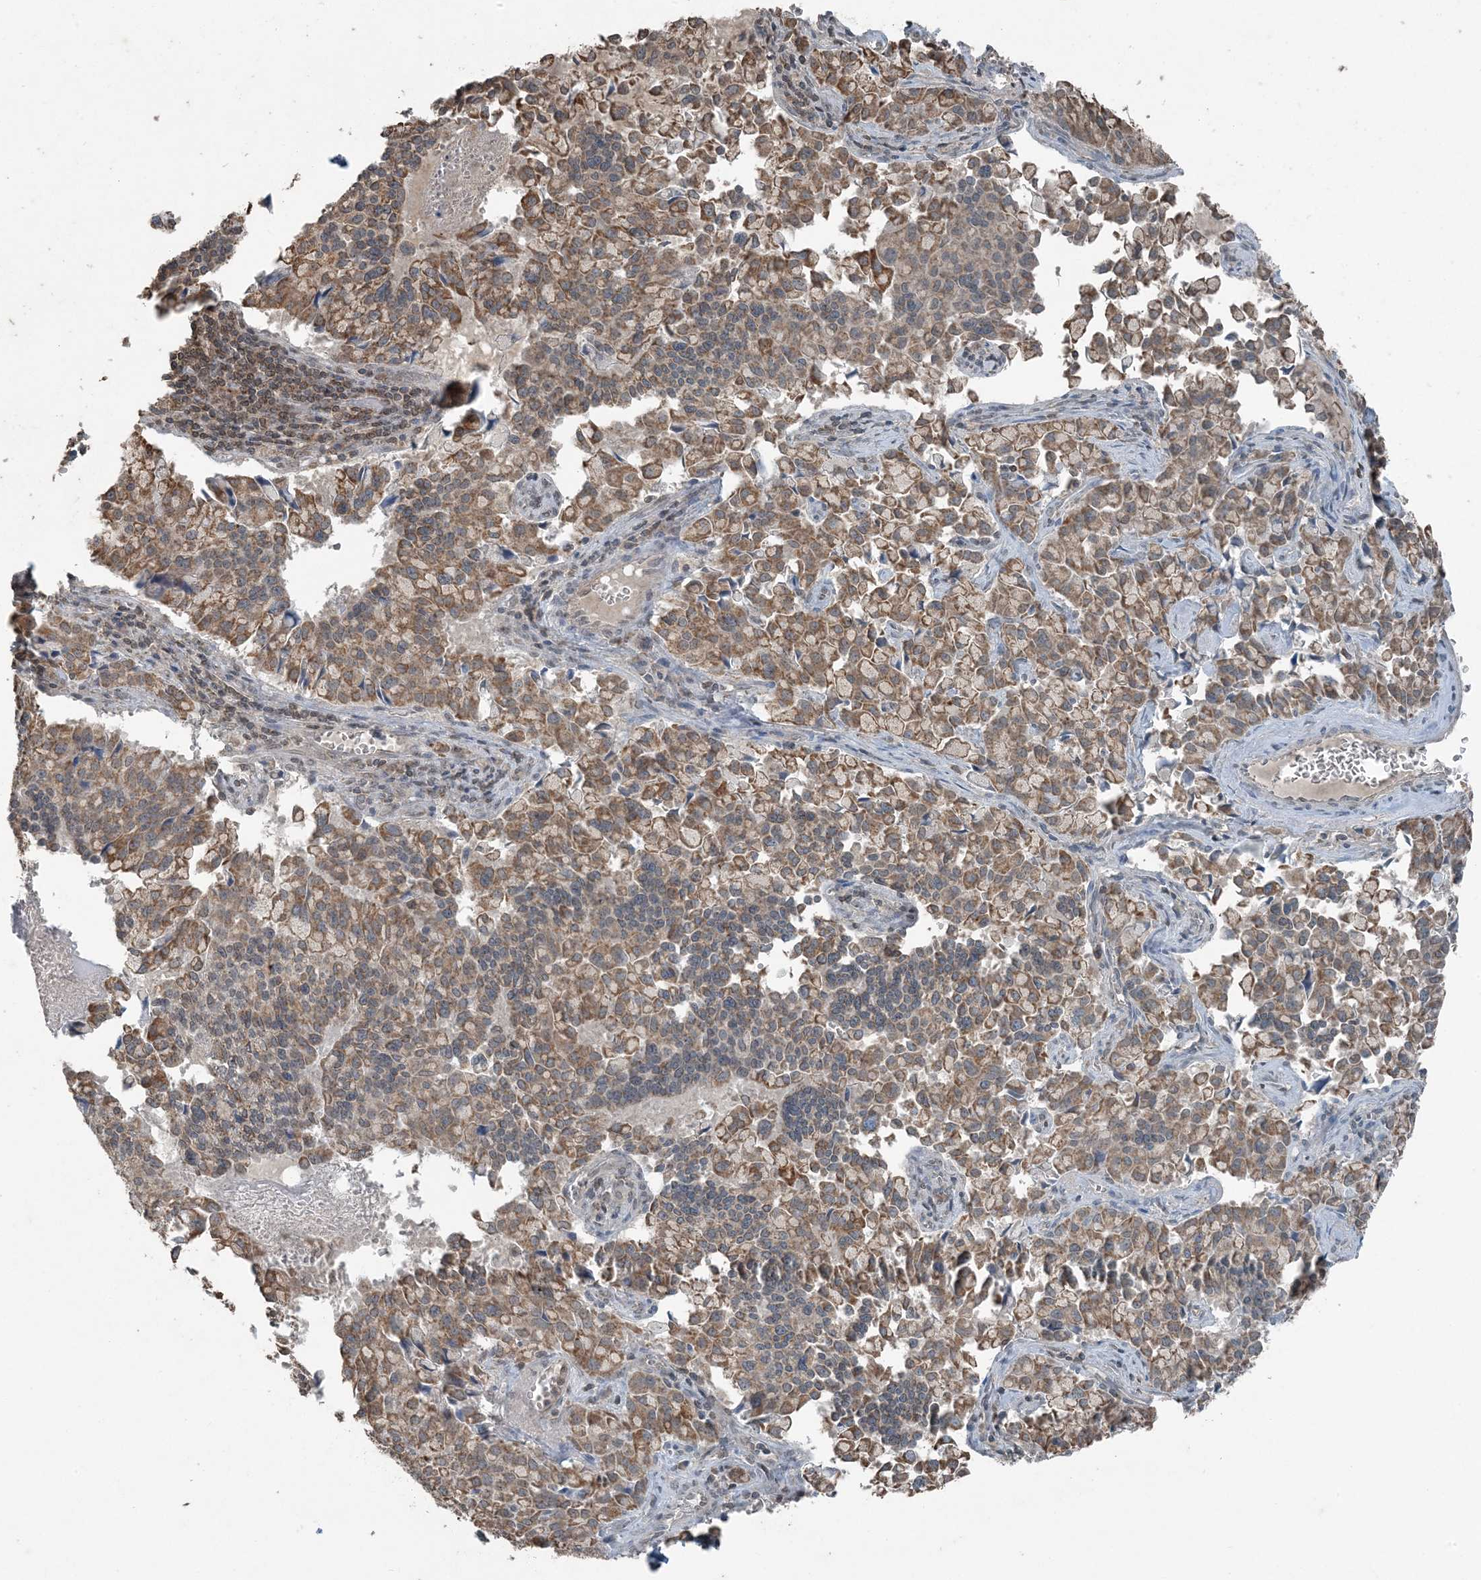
{"staining": {"intensity": "moderate", "quantity": ">75%", "location": "cytoplasmic/membranous"}, "tissue": "pancreatic cancer", "cell_type": "Tumor cells", "image_type": "cancer", "snomed": [{"axis": "morphology", "description": "Adenocarcinoma, NOS"}, {"axis": "topography", "description": "Pancreas"}], "caption": "Moderate cytoplasmic/membranous positivity is appreciated in about >75% of tumor cells in pancreatic cancer. Nuclei are stained in blue.", "gene": "GNL1", "patient": {"sex": "male", "age": 65}}